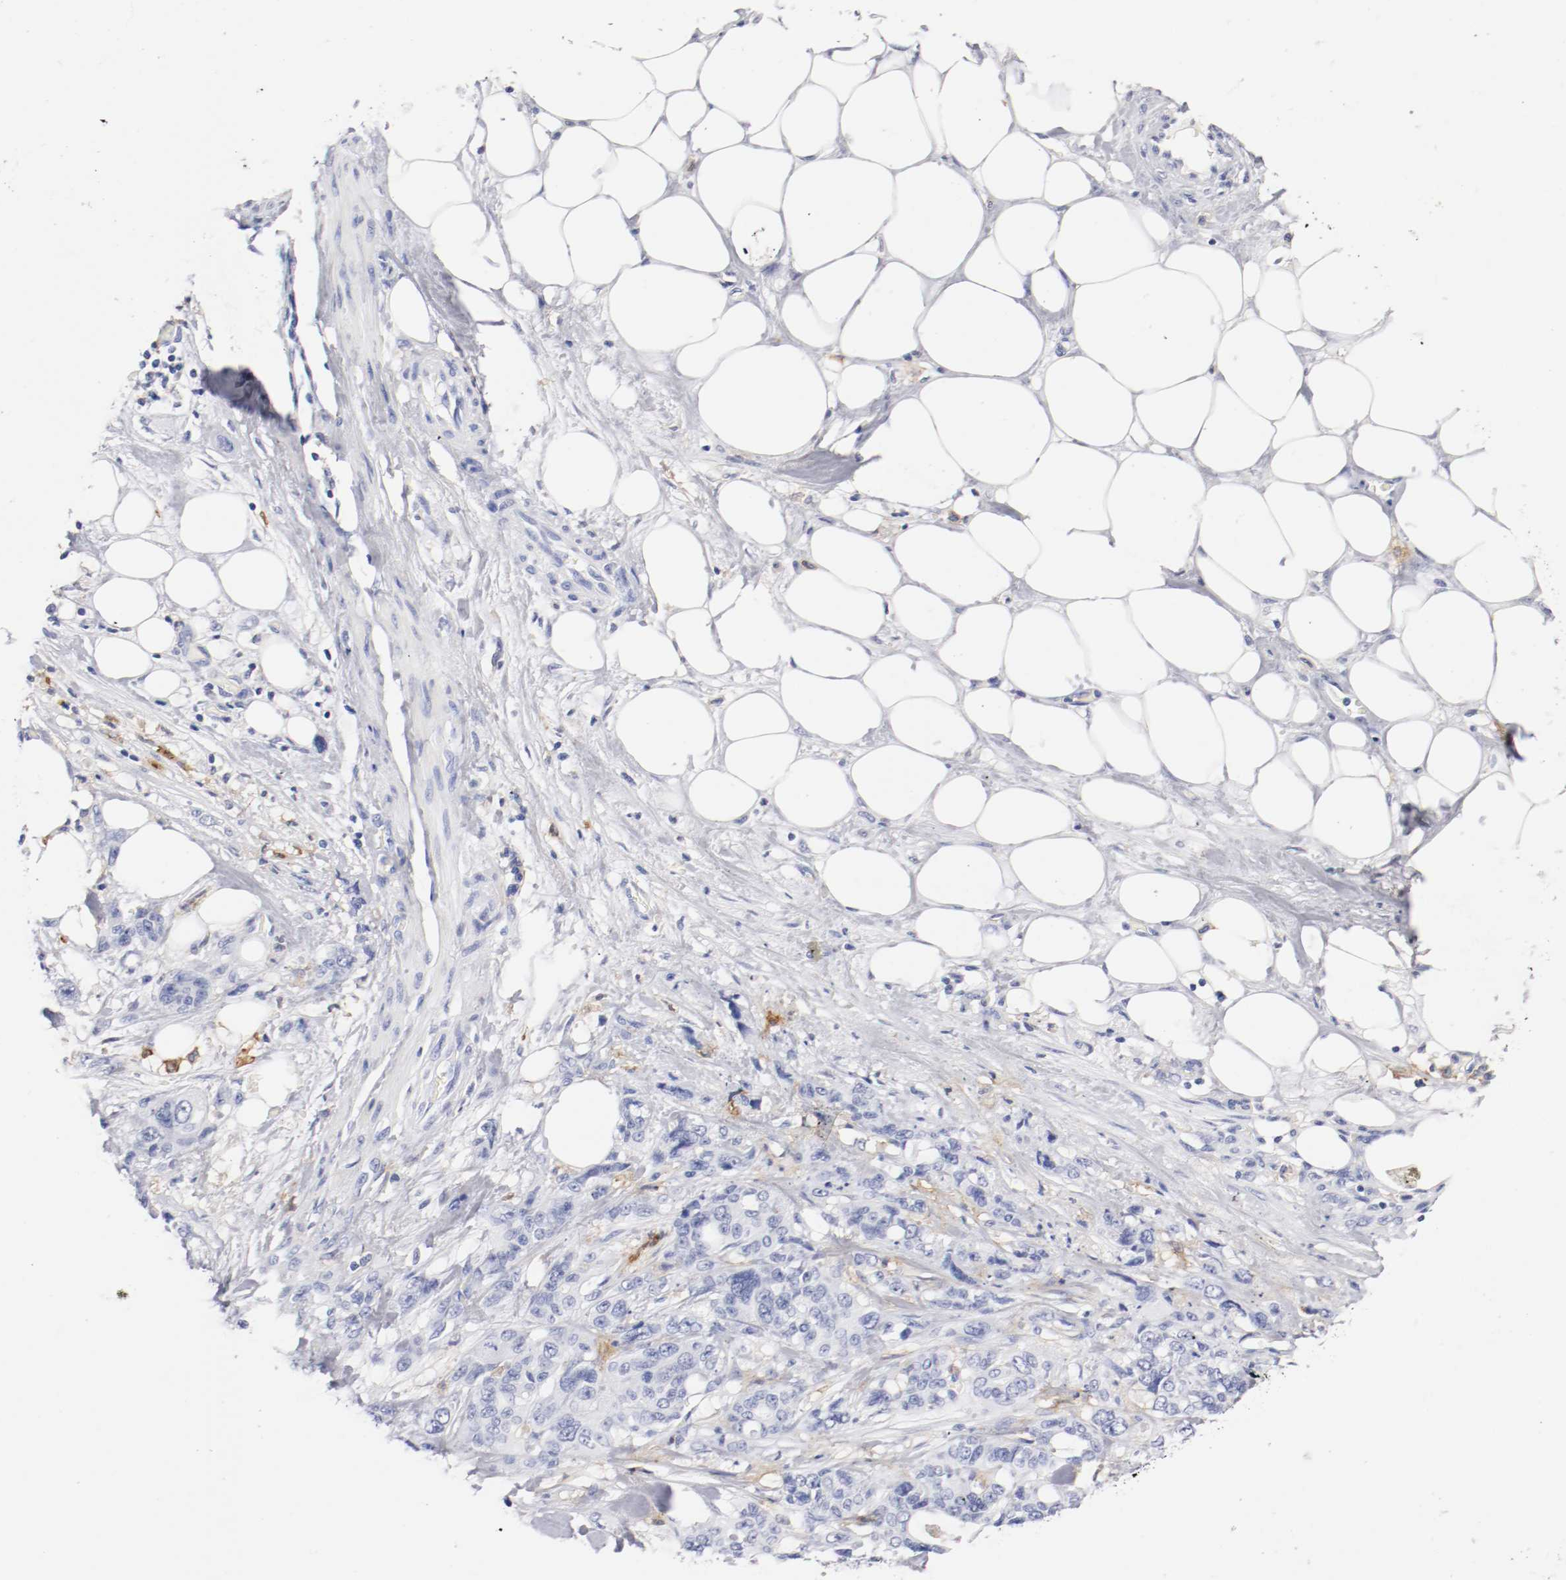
{"staining": {"intensity": "negative", "quantity": "none", "location": "none"}, "tissue": "pancreatic cancer", "cell_type": "Tumor cells", "image_type": "cancer", "snomed": [{"axis": "morphology", "description": "Adenocarcinoma, NOS"}, {"axis": "topography", "description": "Pancreas"}], "caption": "This is an immunohistochemistry photomicrograph of human adenocarcinoma (pancreatic). There is no staining in tumor cells.", "gene": "ITGAX", "patient": {"sex": "male", "age": 46}}